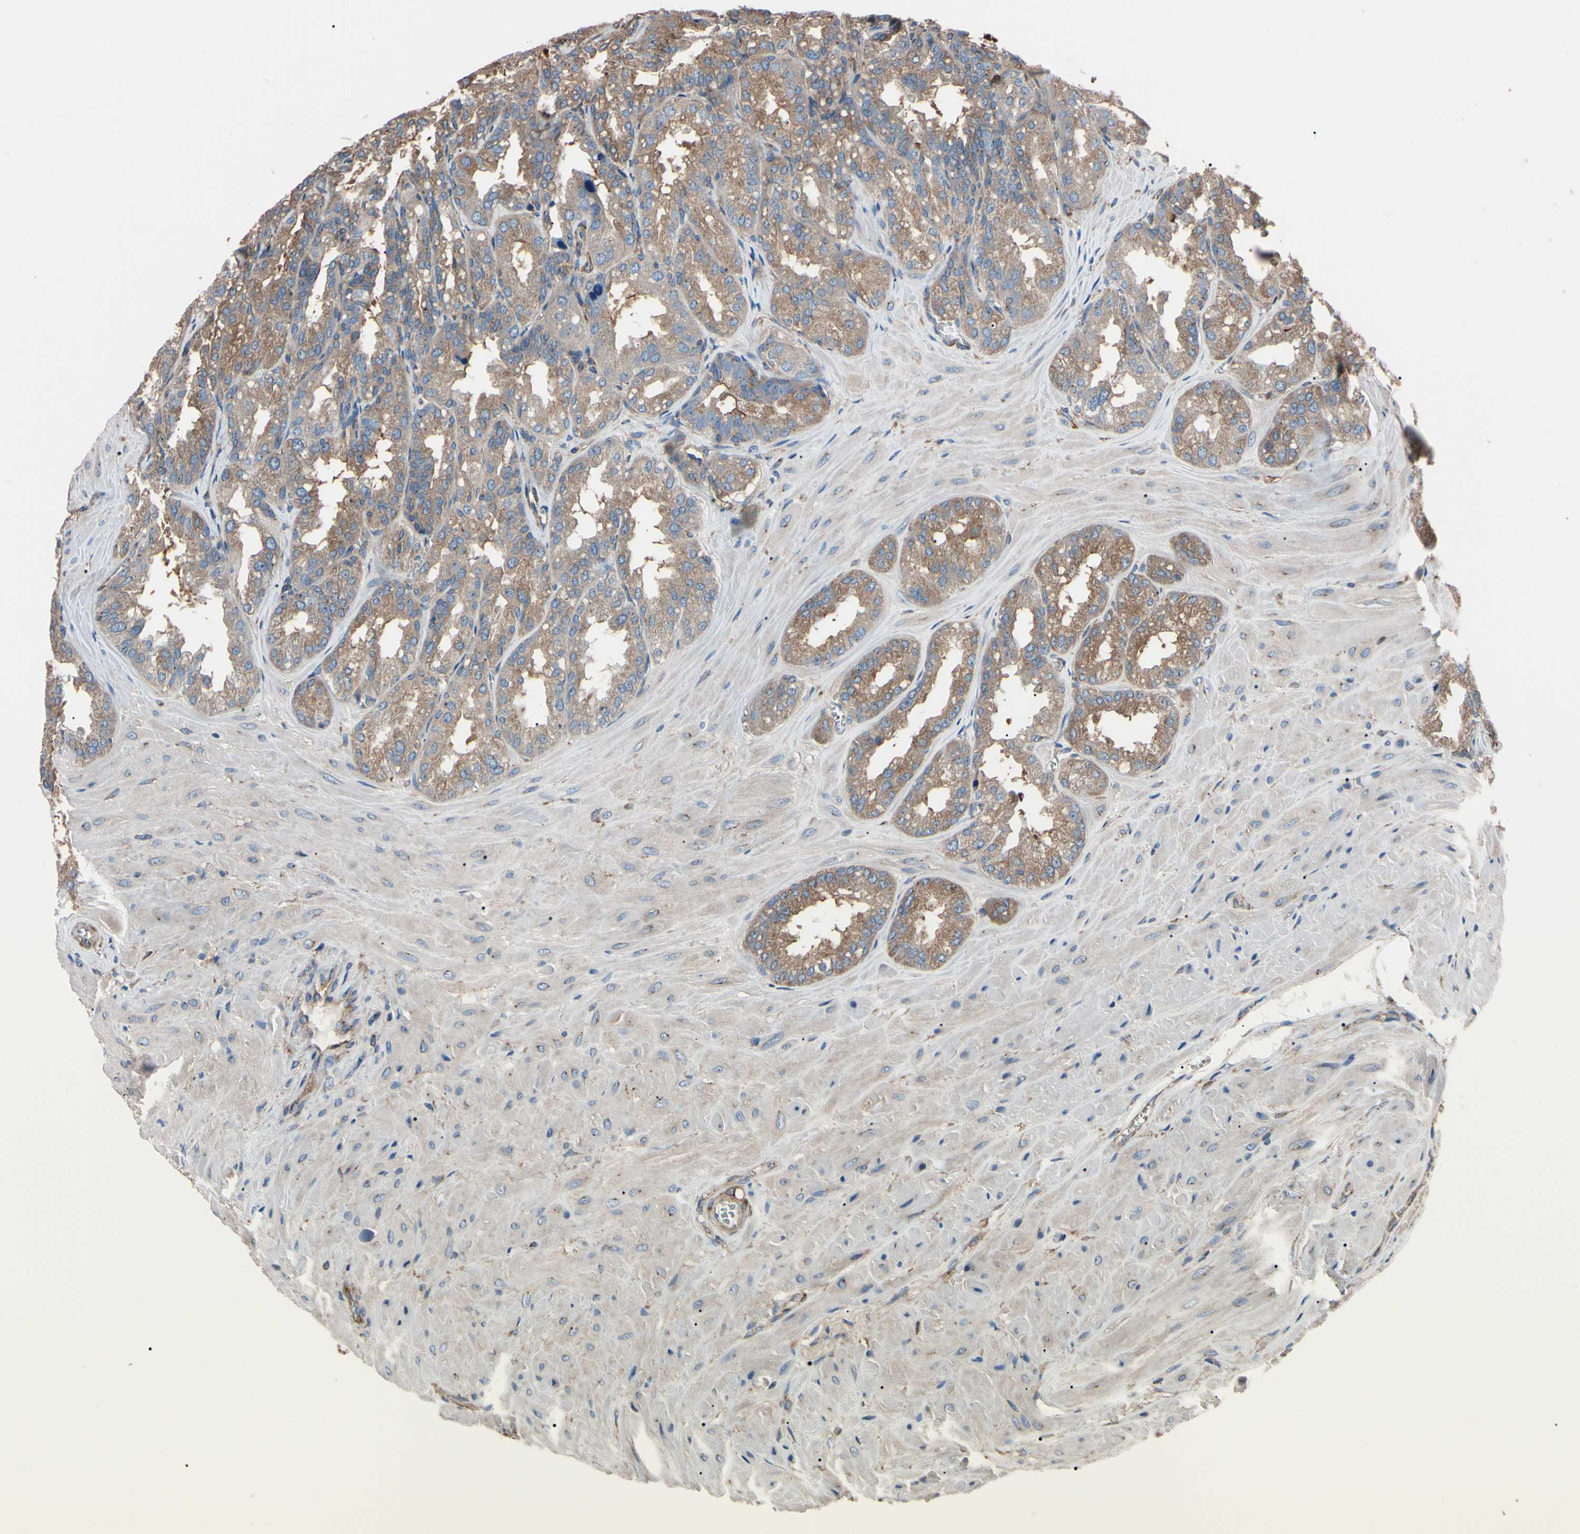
{"staining": {"intensity": "moderate", "quantity": ">75%", "location": "cytoplasmic/membranous"}, "tissue": "seminal vesicle", "cell_type": "Glandular cells", "image_type": "normal", "snomed": [{"axis": "morphology", "description": "Normal tissue, NOS"}, {"axis": "topography", "description": "Prostate"}, {"axis": "topography", "description": "Seminal veicle"}], "caption": "An immunohistochemistry histopathology image of normal tissue is shown. Protein staining in brown labels moderate cytoplasmic/membranous positivity in seminal vesicle within glandular cells.", "gene": "PRKACA", "patient": {"sex": "male", "age": 51}}